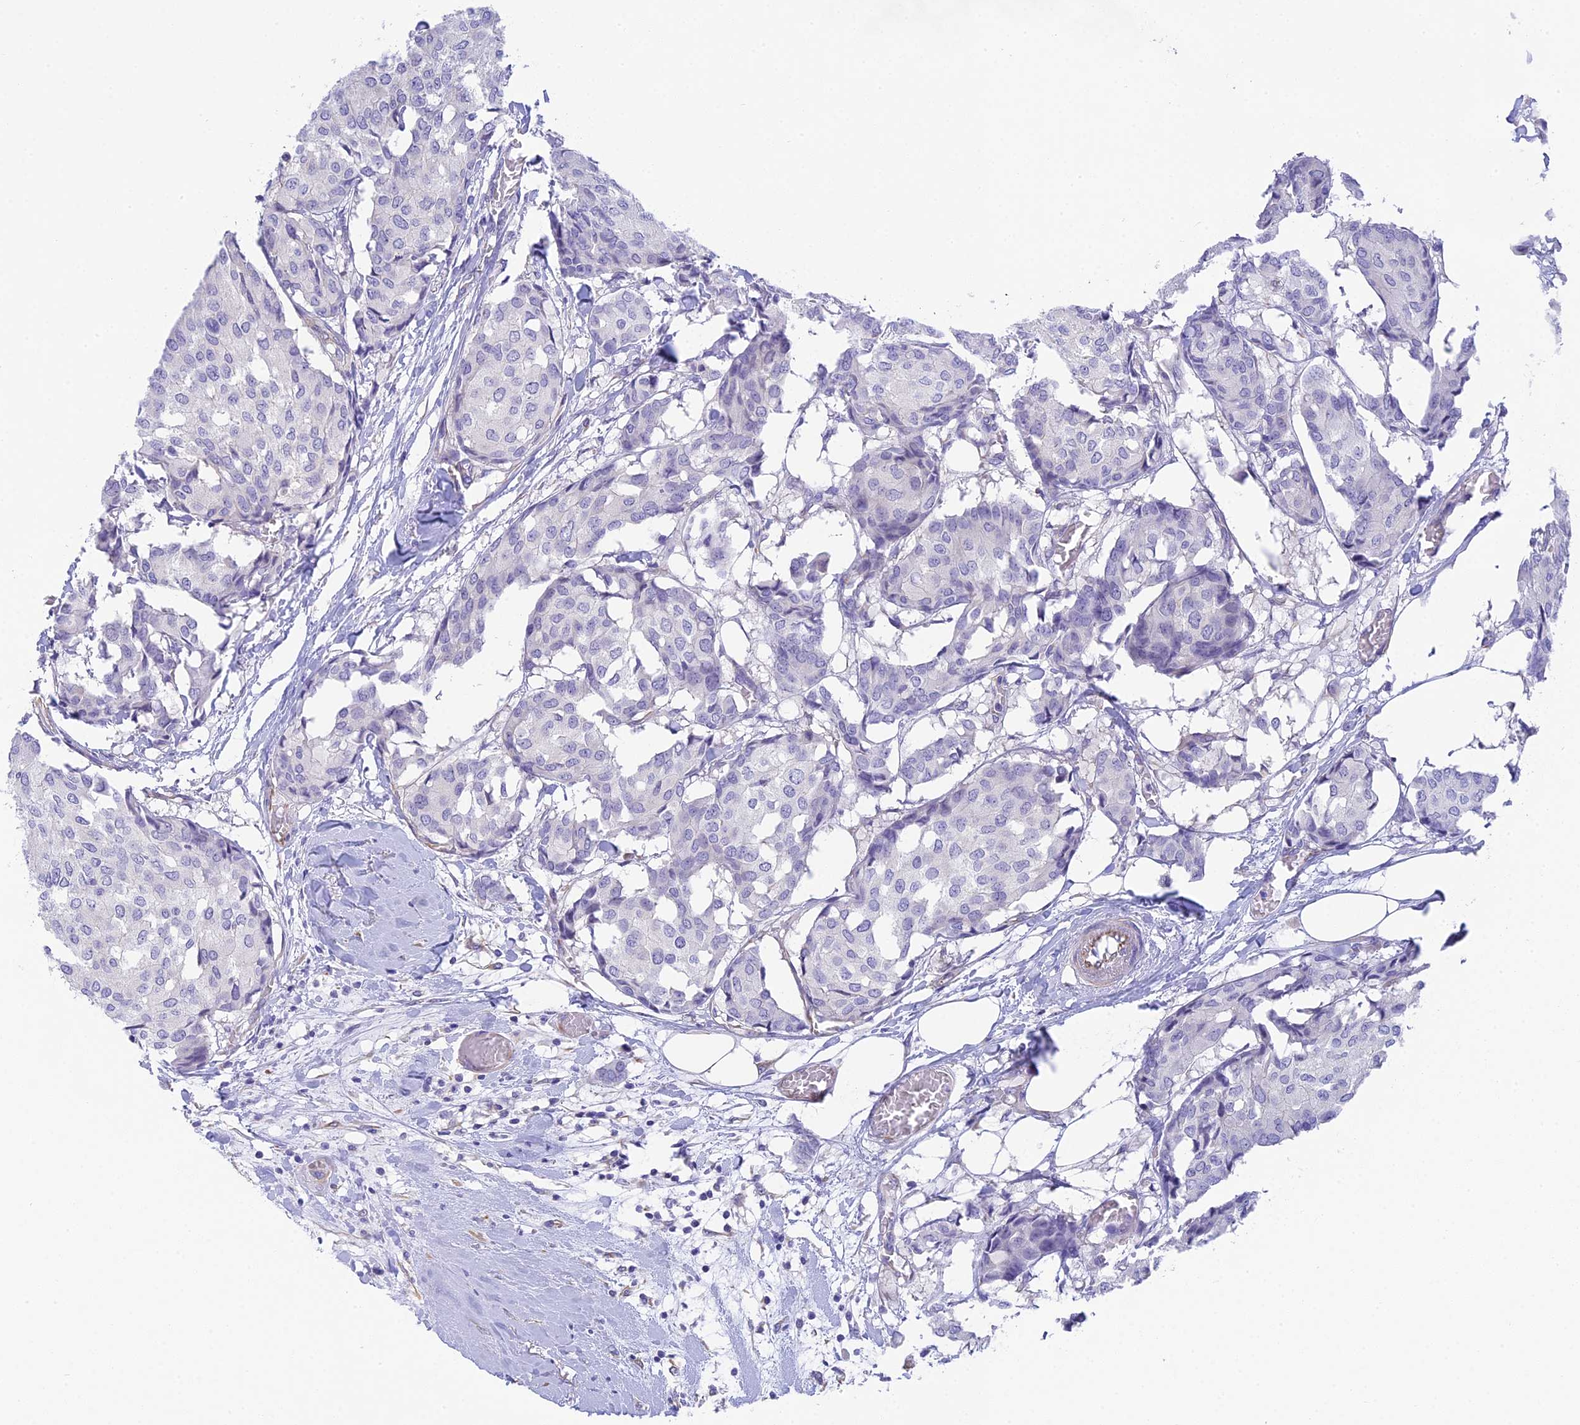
{"staining": {"intensity": "negative", "quantity": "none", "location": "none"}, "tissue": "breast cancer", "cell_type": "Tumor cells", "image_type": "cancer", "snomed": [{"axis": "morphology", "description": "Duct carcinoma"}, {"axis": "topography", "description": "Breast"}], "caption": "The image demonstrates no significant expression in tumor cells of breast cancer. (Stains: DAB immunohistochemistry with hematoxylin counter stain, Microscopy: brightfield microscopy at high magnification).", "gene": "TACSTD2", "patient": {"sex": "female", "age": 75}}